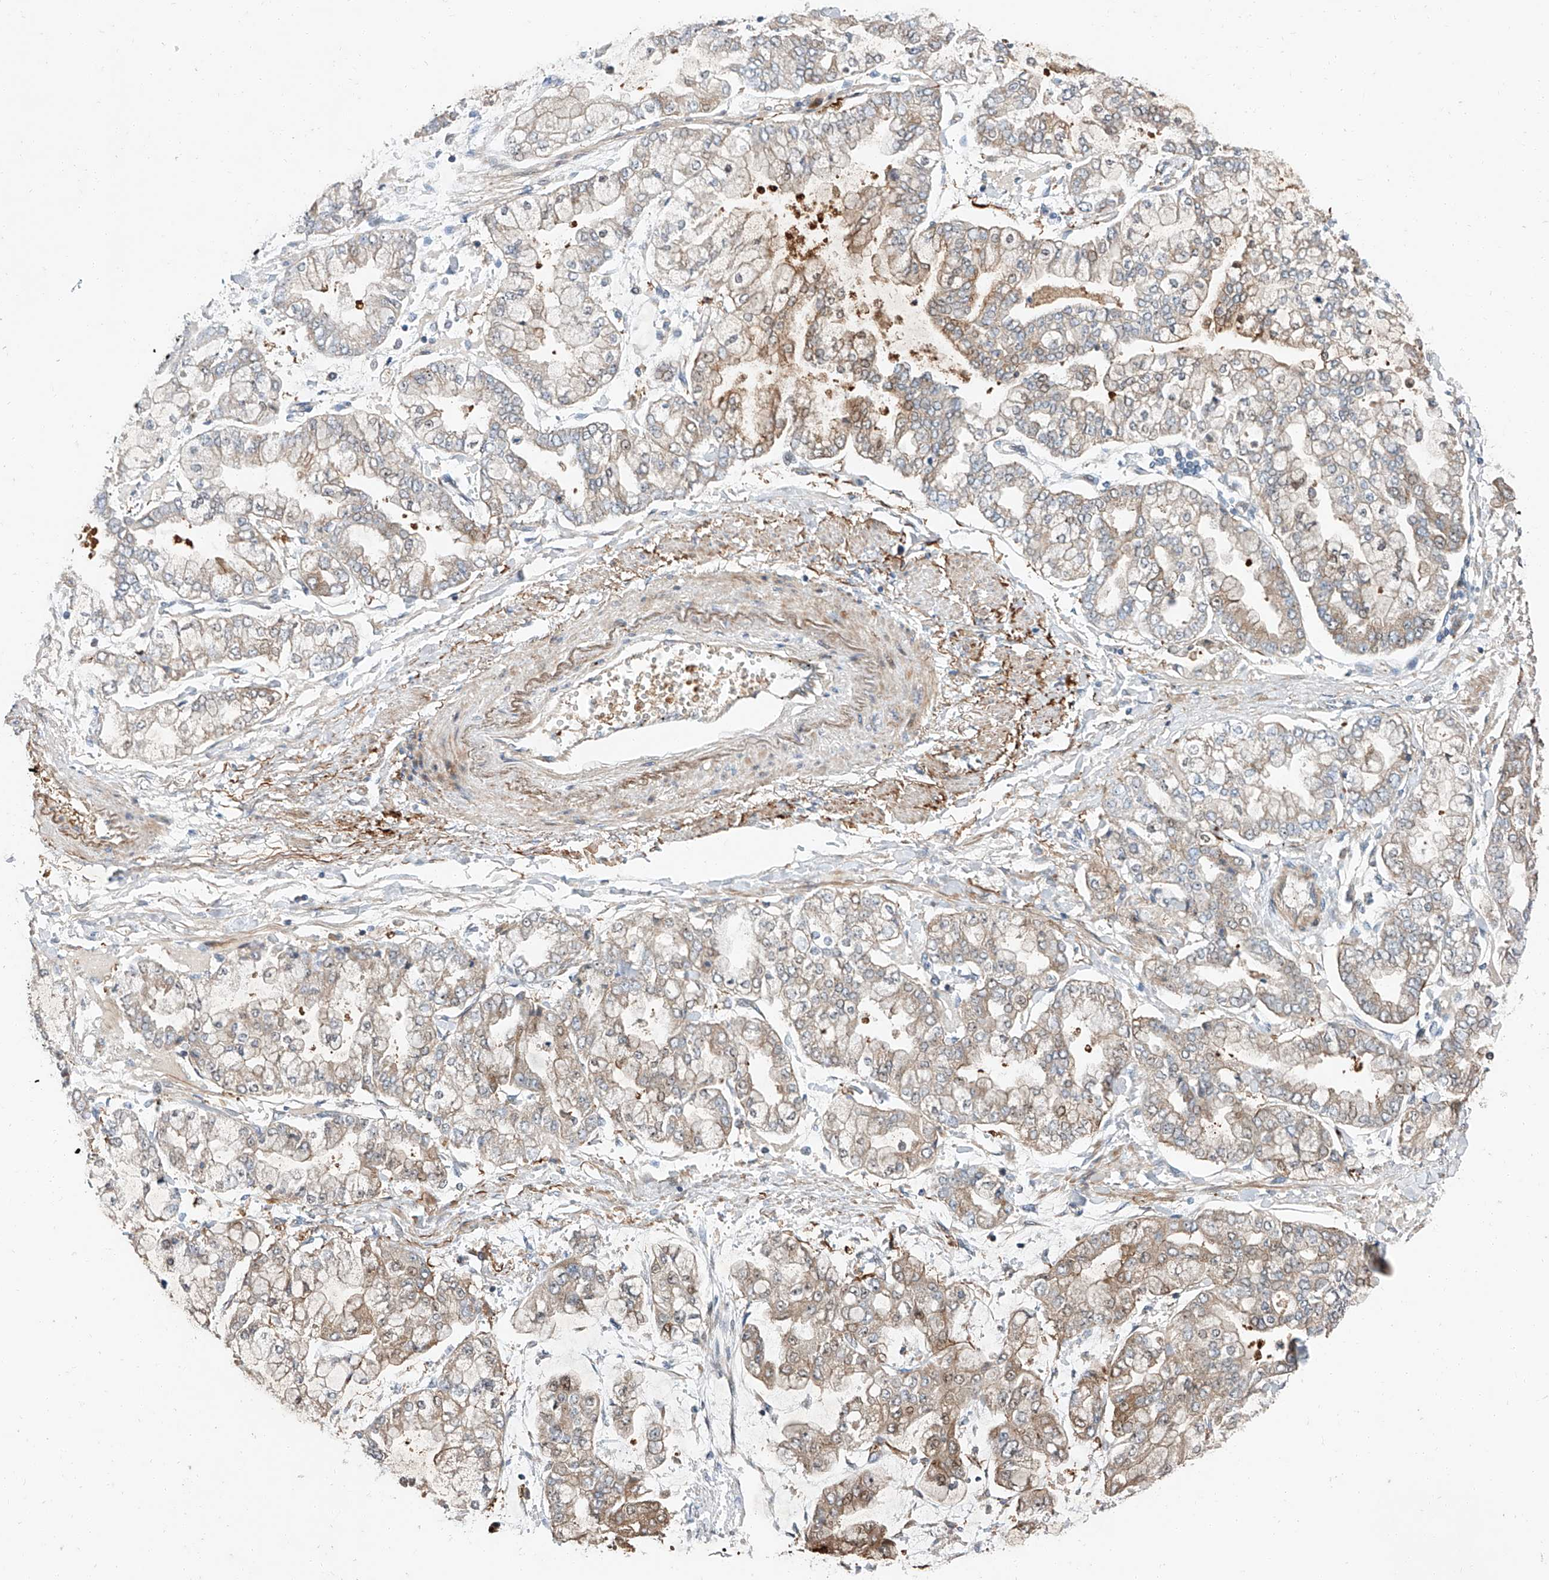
{"staining": {"intensity": "weak", "quantity": "25%-75%", "location": "cytoplasmic/membranous"}, "tissue": "stomach cancer", "cell_type": "Tumor cells", "image_type": "cancer", "snomed": [{"axis": "morphology", "description": "Normal tissue, NOS"}, {"axis": "morphology", "description": "Adenocarcinoma, NOS"}, {"axis": "topography", "description": "Stomach, upper"}, {"axis": "topography", "description": "Stomach"}], "caption": "Immunohistochemistry (IHC) photomicrograph of neoplastic tissue: stomach cancer (adenocarcinoma) stained using immunohistochemistry (IHC) exhibits low levels of weak protein expression localized specifically in the cytoplasmic/membranous of tumor cells, appearing as a cytoplasmic/membranous brown color.", "gene": "USF3", "patient": {"sex": "male", "age": 76}}